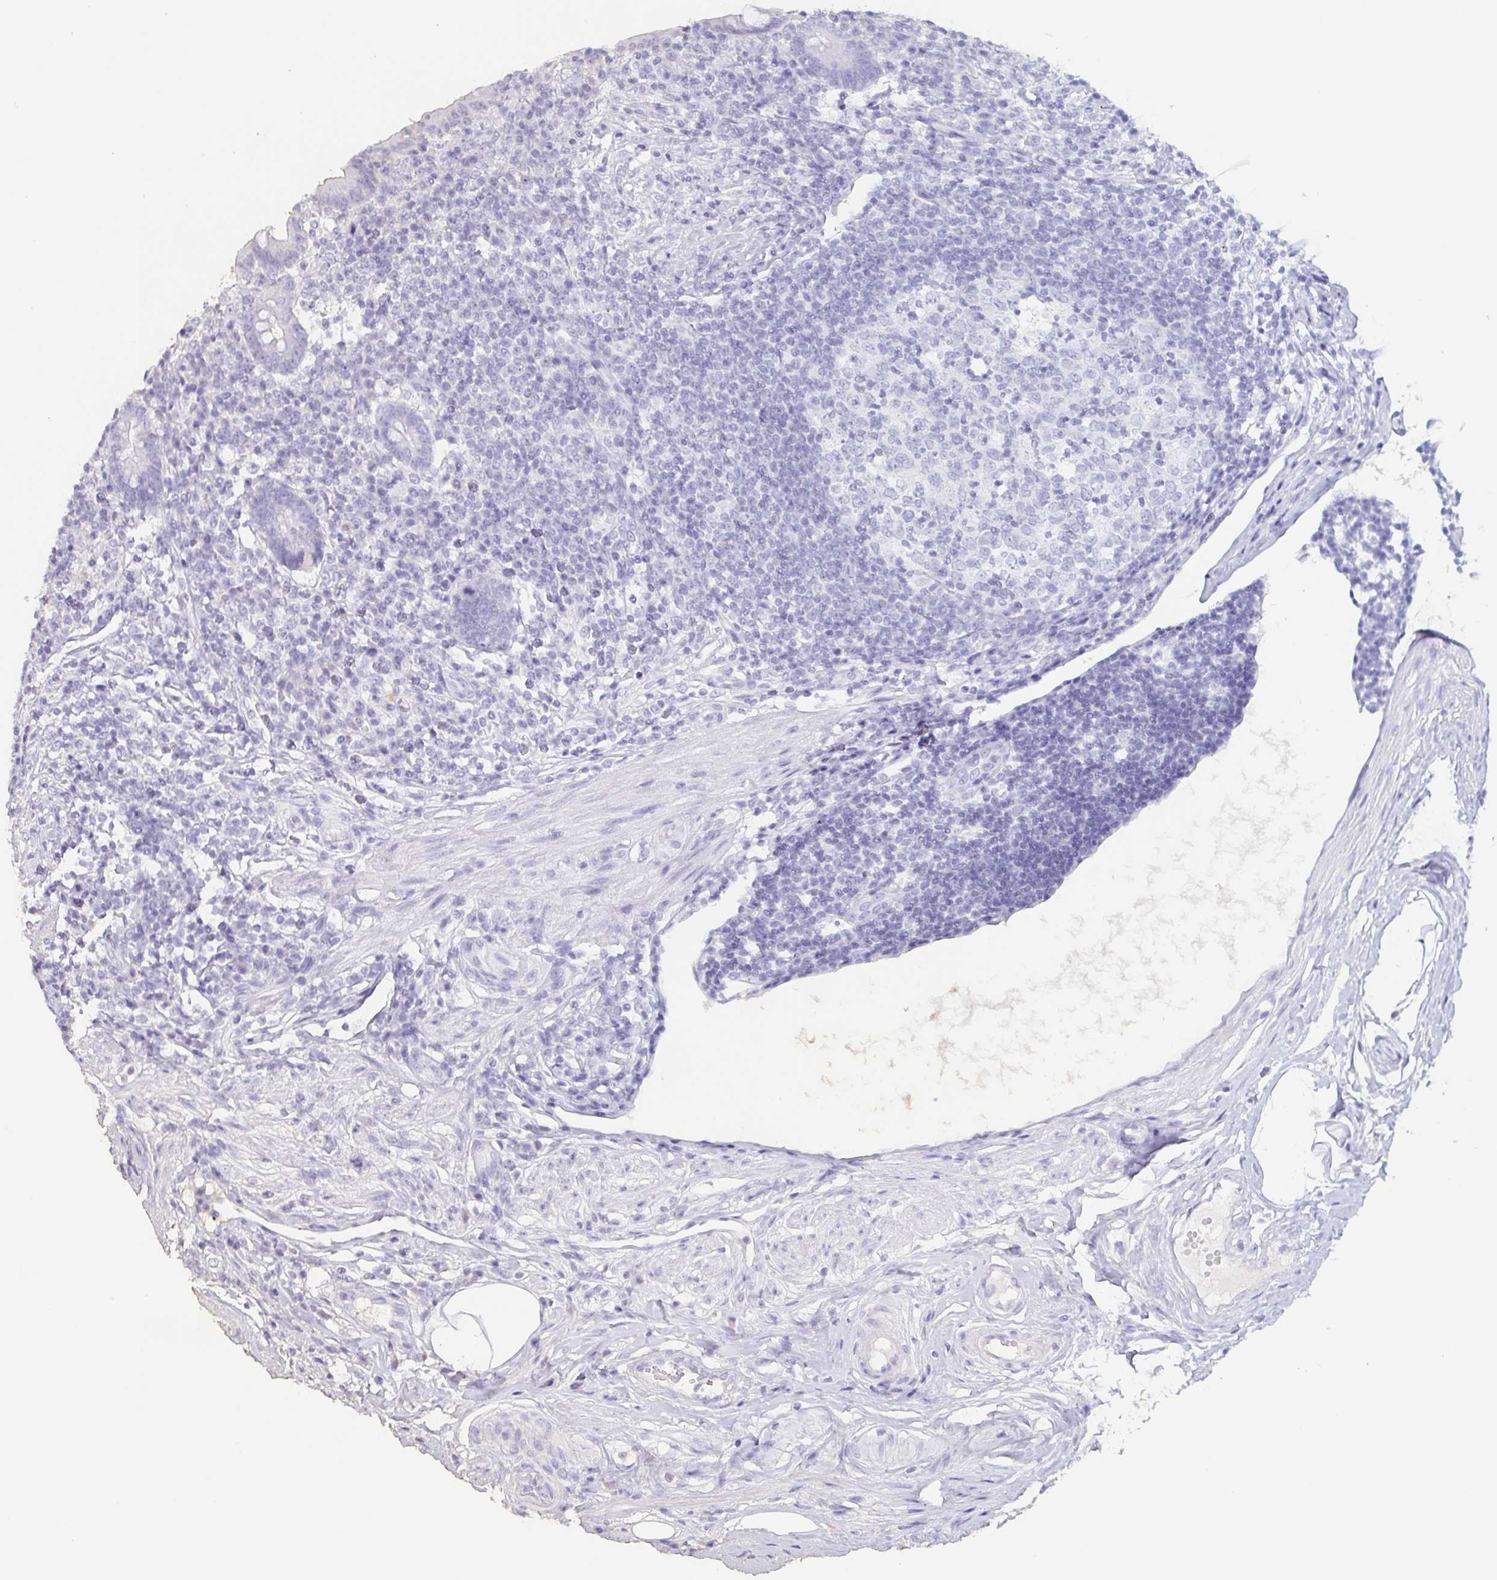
{"staining": {"intensity": "negative", "quantity": "none", "location": "none"}, "tissue": "appendix", "cell_type": "Glandular cells", "image_type": "normal", "snomed": [{"axis": "morphology", "description": "Normal tissue, NOS"}, {"axis": "topography", "description": "Appendix"}], "caption": "An immunohistochemistry (IHC) image of unremarkable appendix is shown. There is no staining in glandular cells of appendix.", "gene": "BPIFA2", "patient": {"sex": "female", "age": 56}}